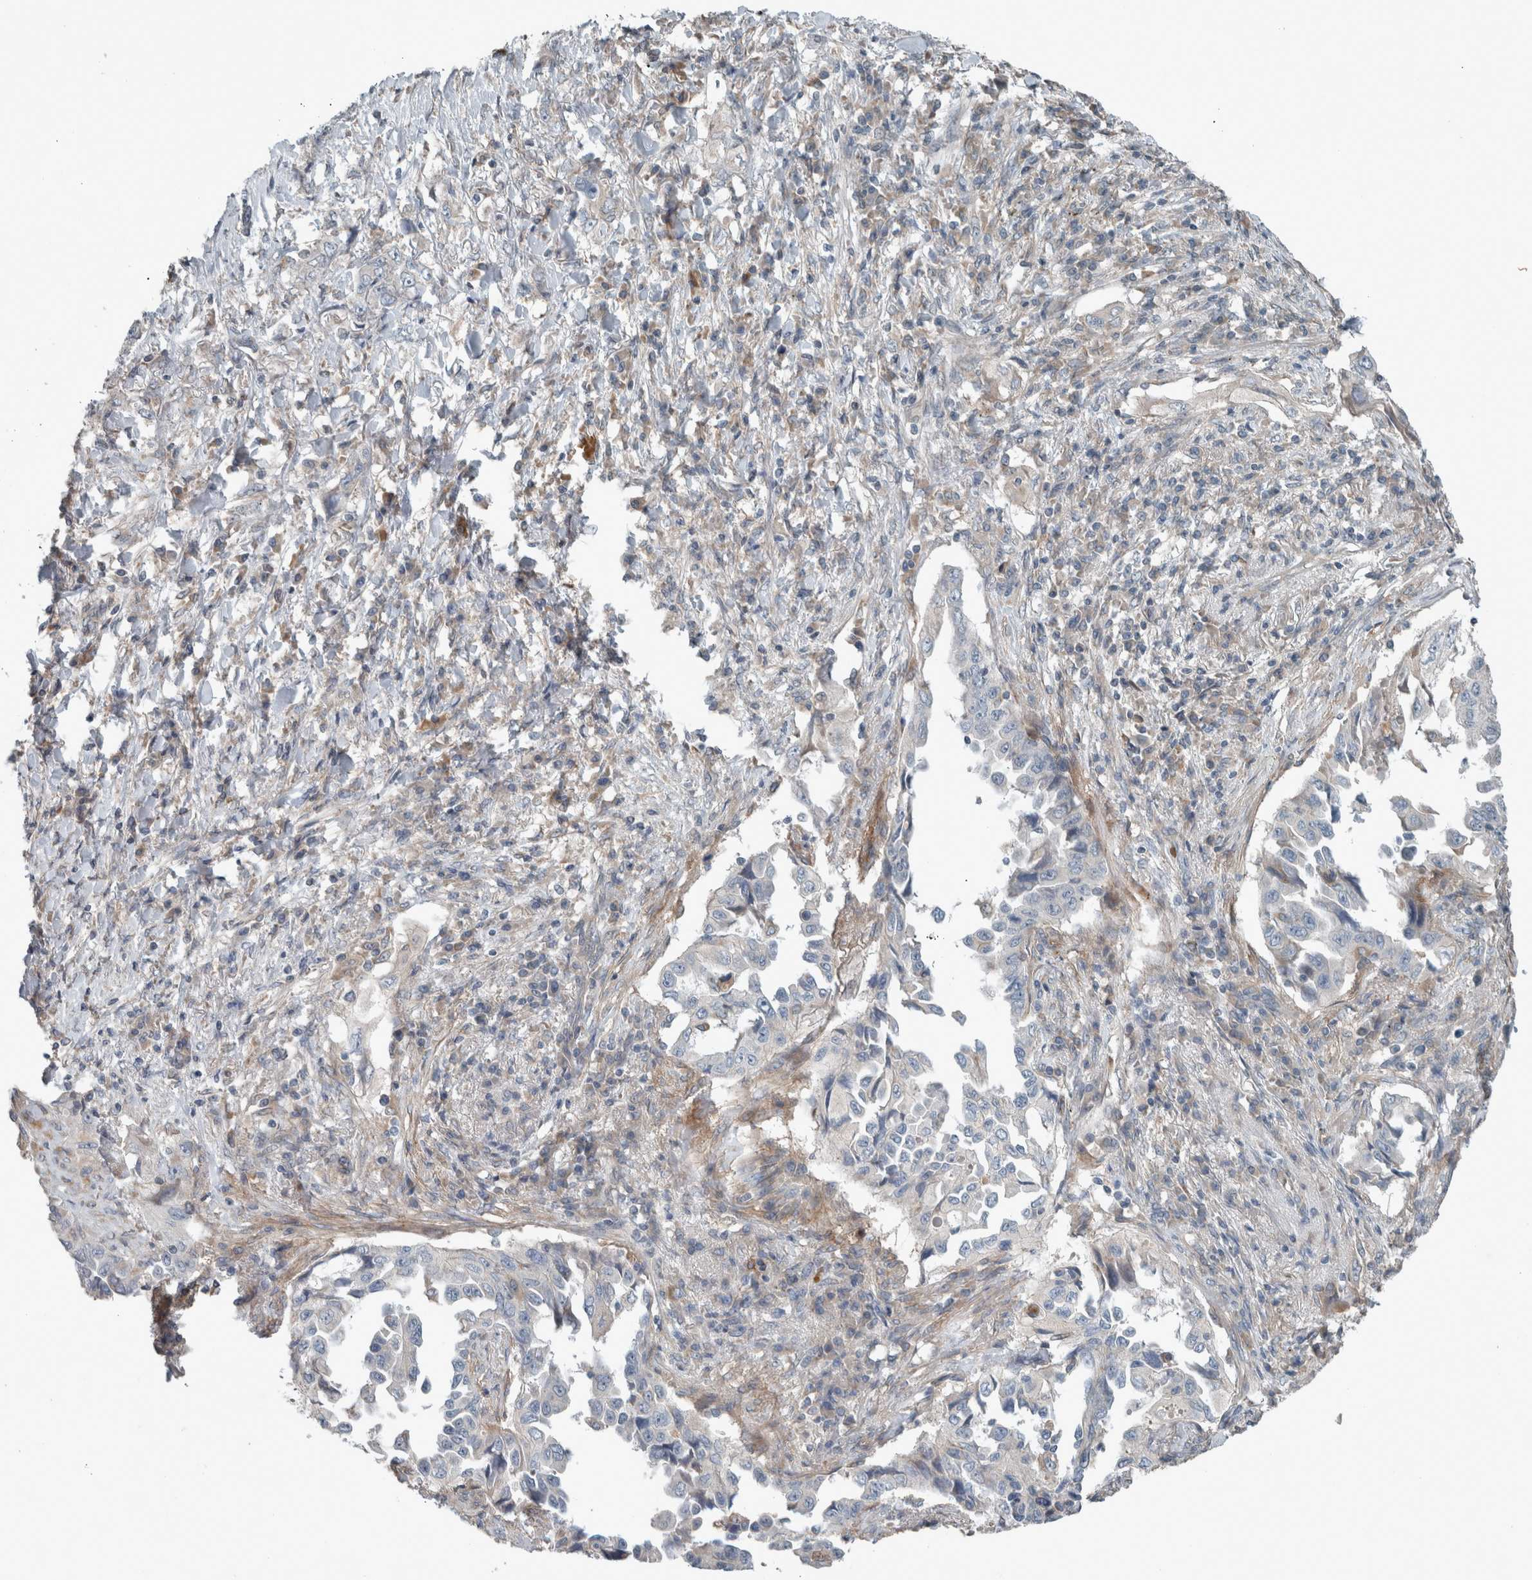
{"staining": {"intensity": "negative", "quantity": "none", "location": "none"}, "tissue": "lung cancer", "cell_type": "Tumor cells", "image_type": "cancer", "snomed": [{"axis": "morphology", "description": "Adenocarcinoma, NOS"}, {"axis": "topography", "description": "Lung"}], "caption": "Lung cancer (adenocarcinoma) stained for a protein using immunohistochemistry (IHC) reveals no expression tumor cells.", "gene": "JADE2", "patient": {"sex": "female", "age": 51}}